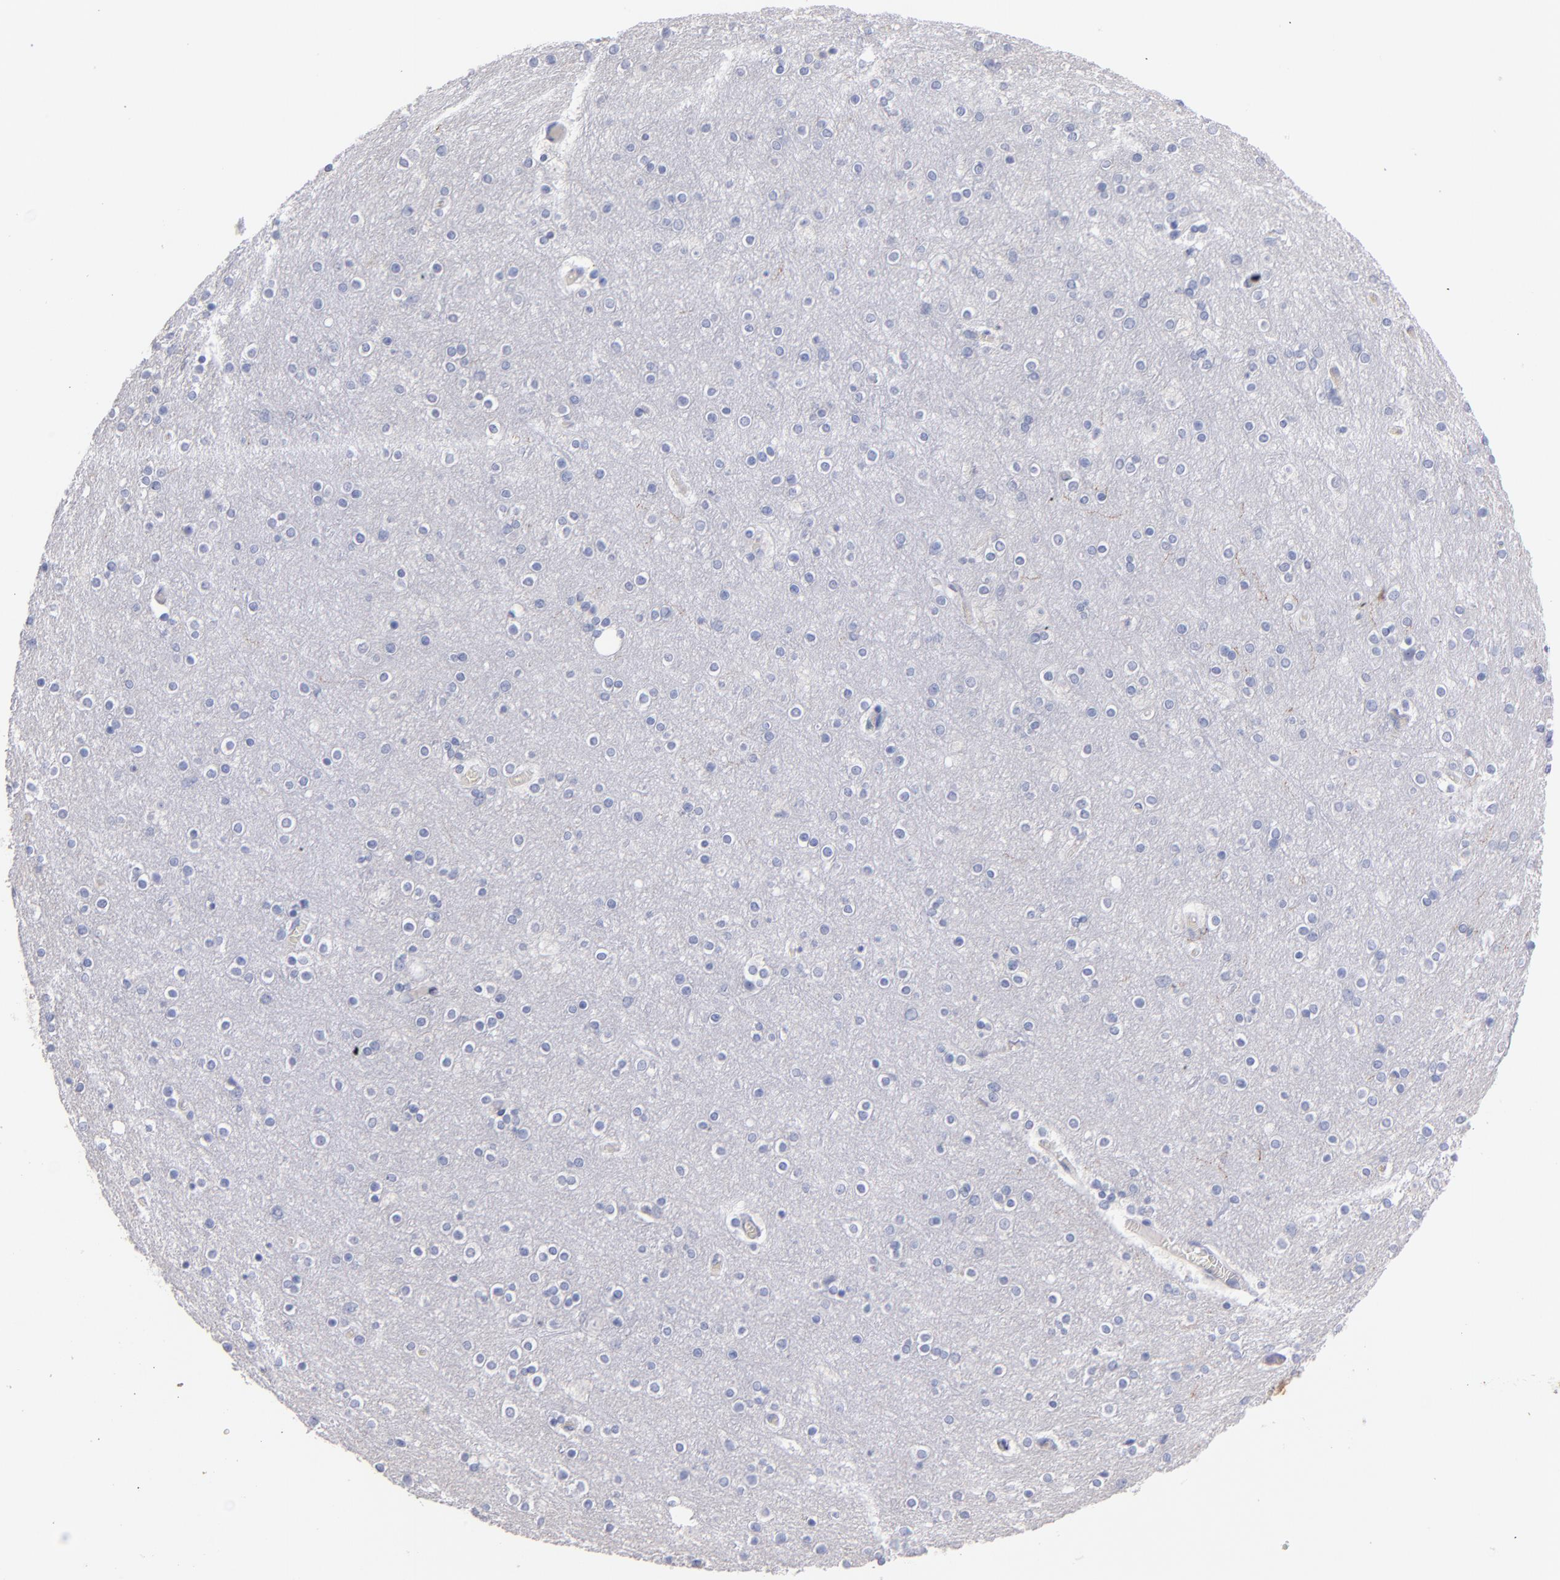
{"staining": {"intensity": "negative", "quantity": "none", "location": "none"}, "tissue": "cerebral cortex", "cell_type": "Endothelial cells", "image_type": "normal", "snomed": [{"axis": "morphology", "description": "Normal tissue, NOS"}, {"axis": "topography", "description": "Cerebral cortex"}], "caption": "There is no significant expression in endothelial cells of cerebral cortex. (DAB IHC with hematoxylin counter stain).", "gene": "KIT", "patient": {"sex": "female", "age": 54}}